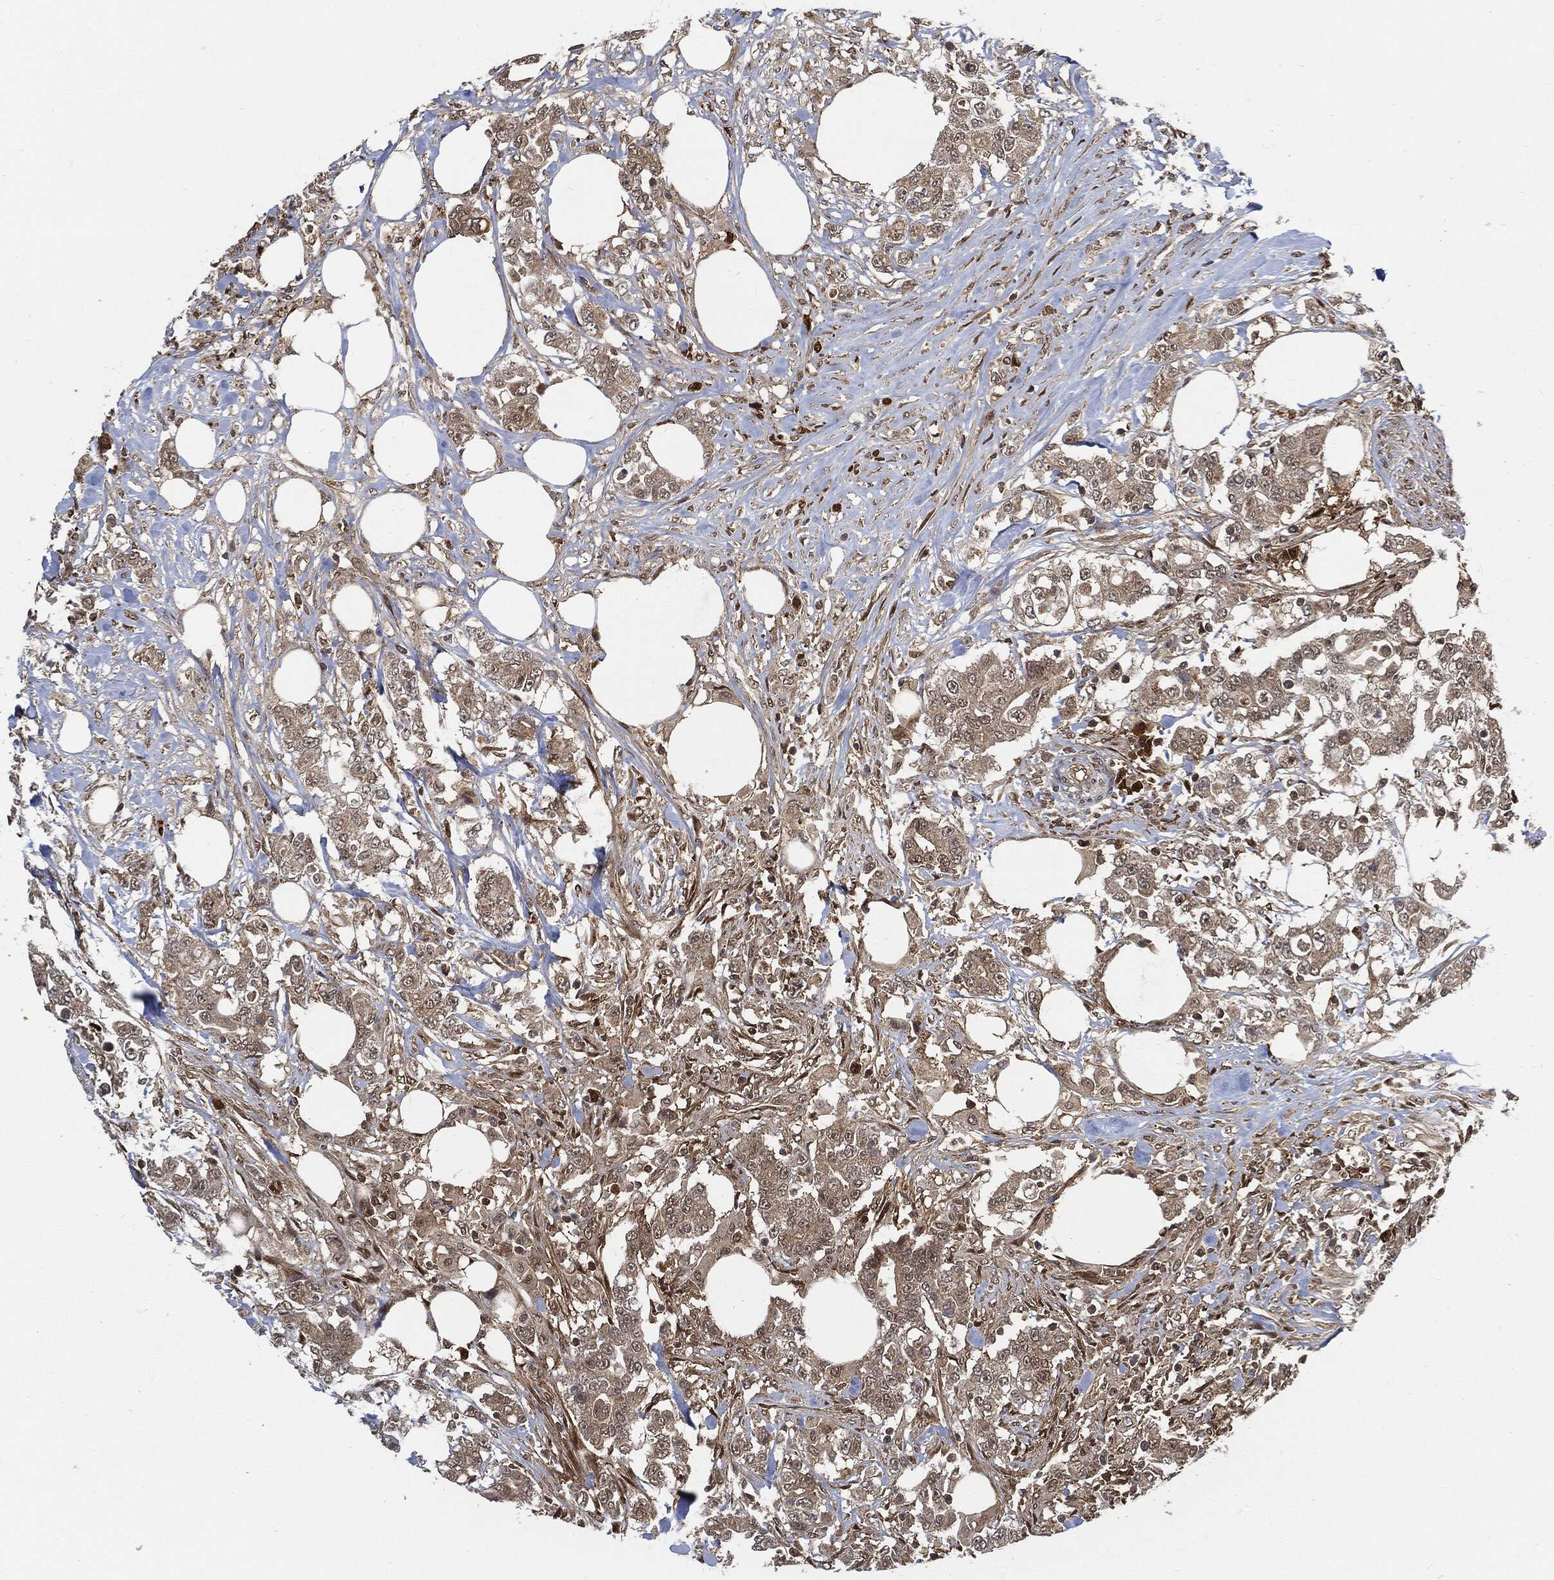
{"staining": {"intensity": "weak", "quantity": ">75%", "location": "cytoplasmic/membranous"}, "tissue": "colorectal cancer", "cell_type": "Tumor cells", "image_type": "cancer", "snomed": [{"axis": "morphology", "description": "Adenocarcinoma, NOS"}, {"axis": "topography", "description": "Colon"}], "caption": "Protein expression analysis of human colorectal cancer (adenocarcinoma) reveals weak cytoplasmic/membranous expression in approximately >75% of tumor cells. Using DAB (3,3'-diaminobenzidine) (brown) and hematoxylin (blue) stains, captured at high magnification using brightfield microscopy.", "gene": "CUTA", "patient": {"sex": "female", "age": 48}}